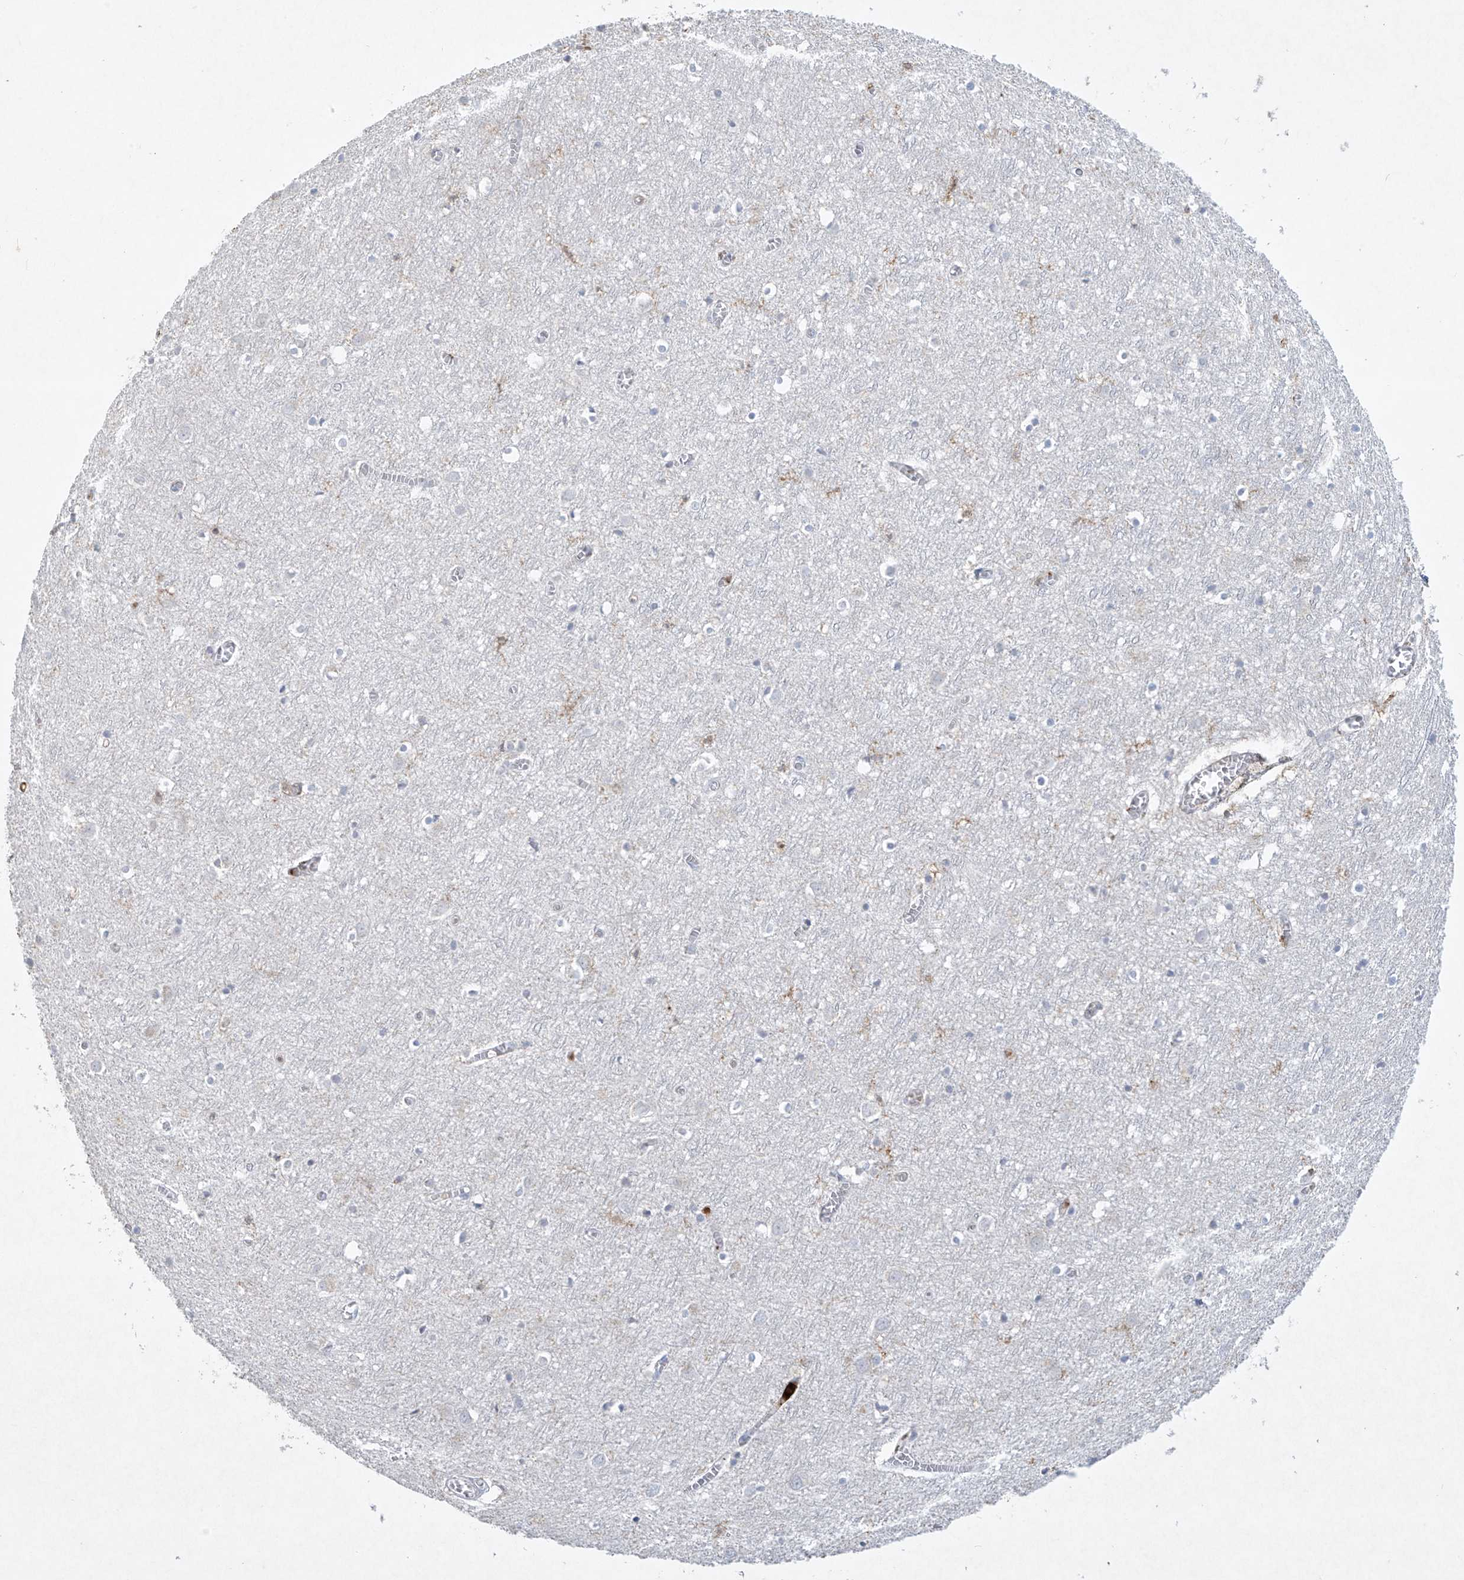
{"staining": {"intensity": "negative", "quantity": "none", "location": "none"}, "tissue": "cerebral cortex", "cell_type": "Endothelial cells", "image_type": "normal", "snomed": [{"axis": "morphology", "description": "Normal tissue, NOS"}, {"axis": "topography", "description": "Cerebral cortex"}], "caption": "The image reveals no significant expression in endothelial cells of cerebral cortex. (DAB IHC visualized using brightfield microscopy, high magnification).", "gene": "FCGR3A", "patient": {"sex": "female", "age": 64}}